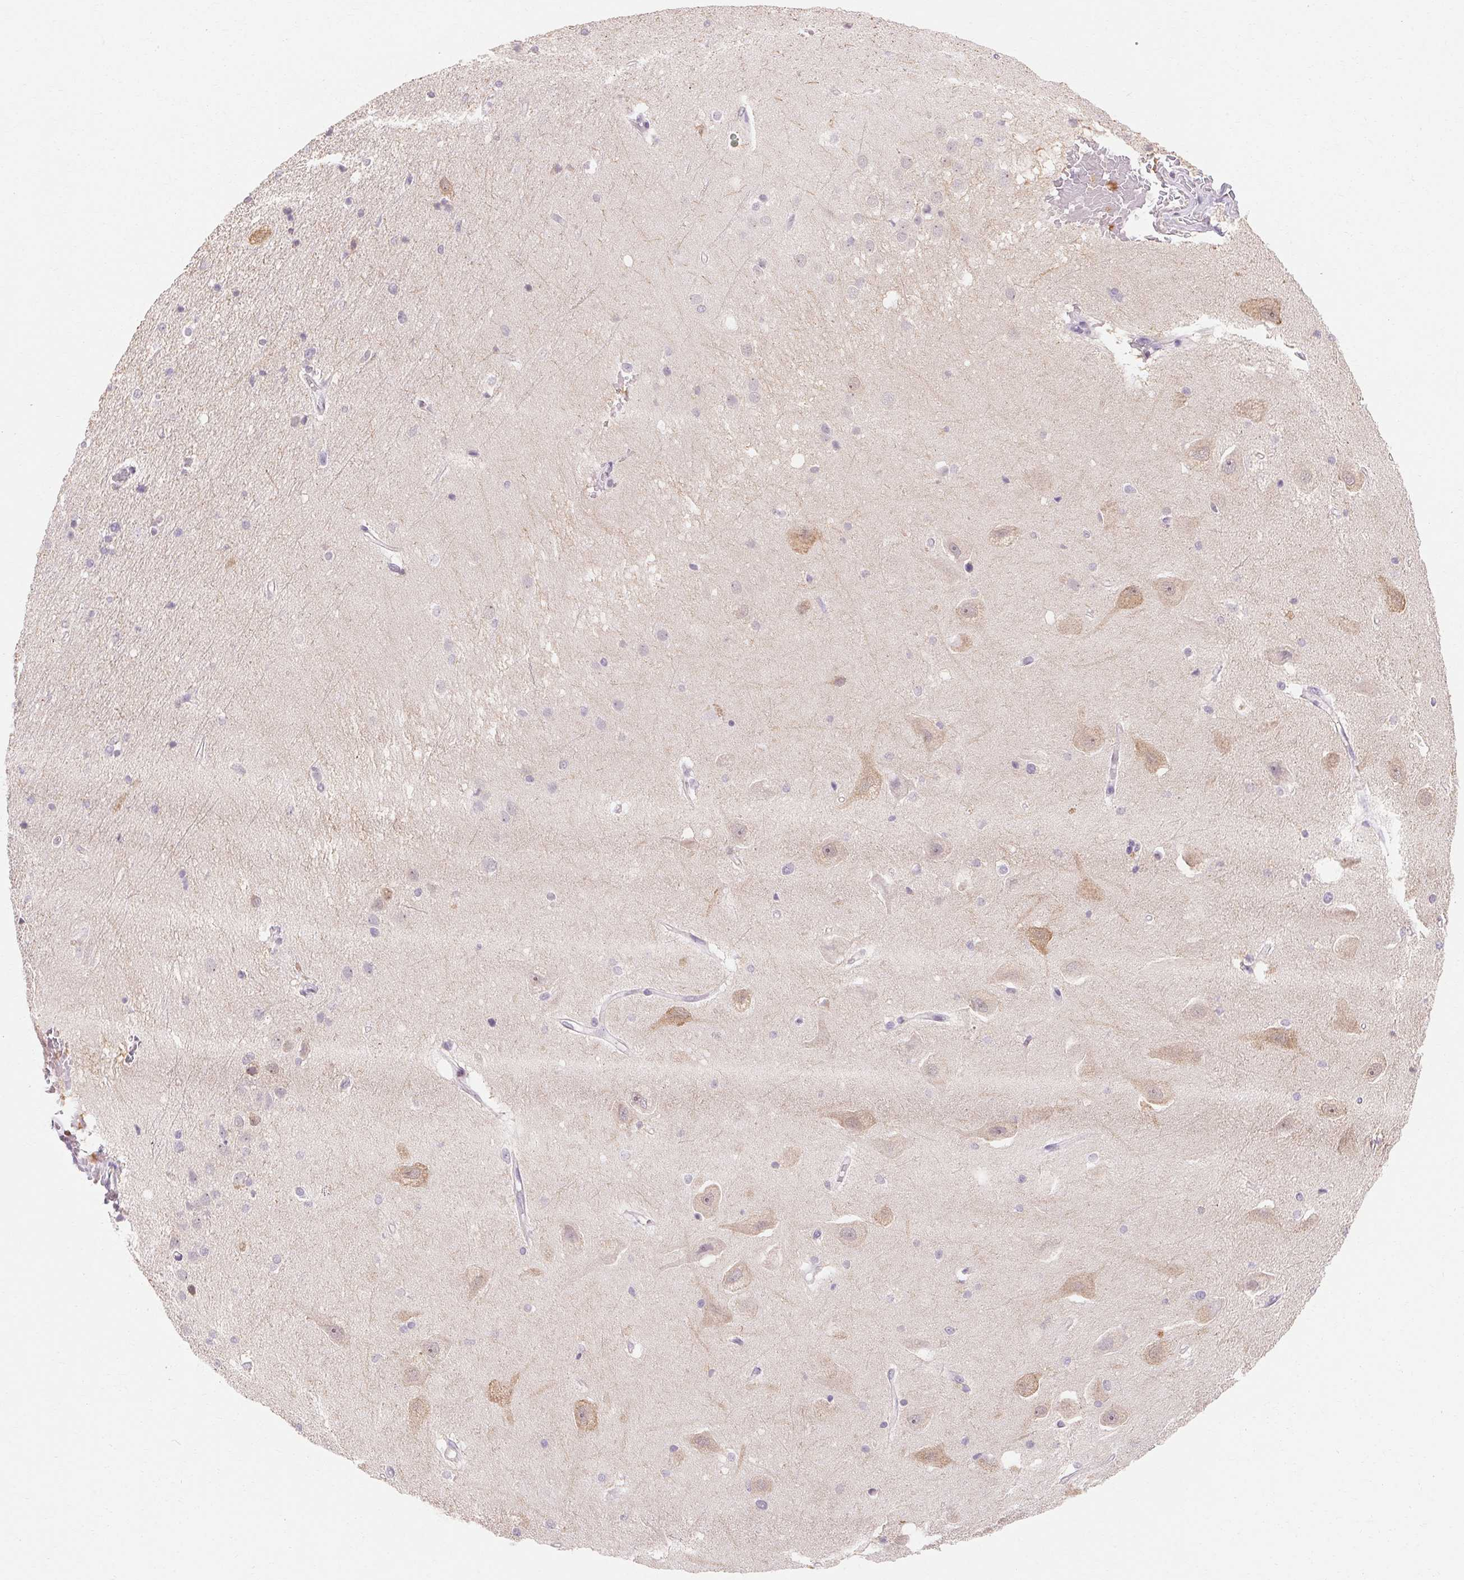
{"staining": {"intensity": "negative", "quantity": "none", "location": "none"}, "tissue": "hippocampus", "cell_type": "Glial cells", "image_type": "normal", "snomed": [{"axis": "morphology", "description": "Normal tissue, NOS"}, {"axis": "topography", "description": "Hippocampus"}], "caption": "Hippocampus was stained to show a protein in brown. There is no significant staining in glial cells. (DAB immunohistochemistry, high magnification).", "gene": "MAP7D2", "patient": {"sex": "male", "age": 63}}